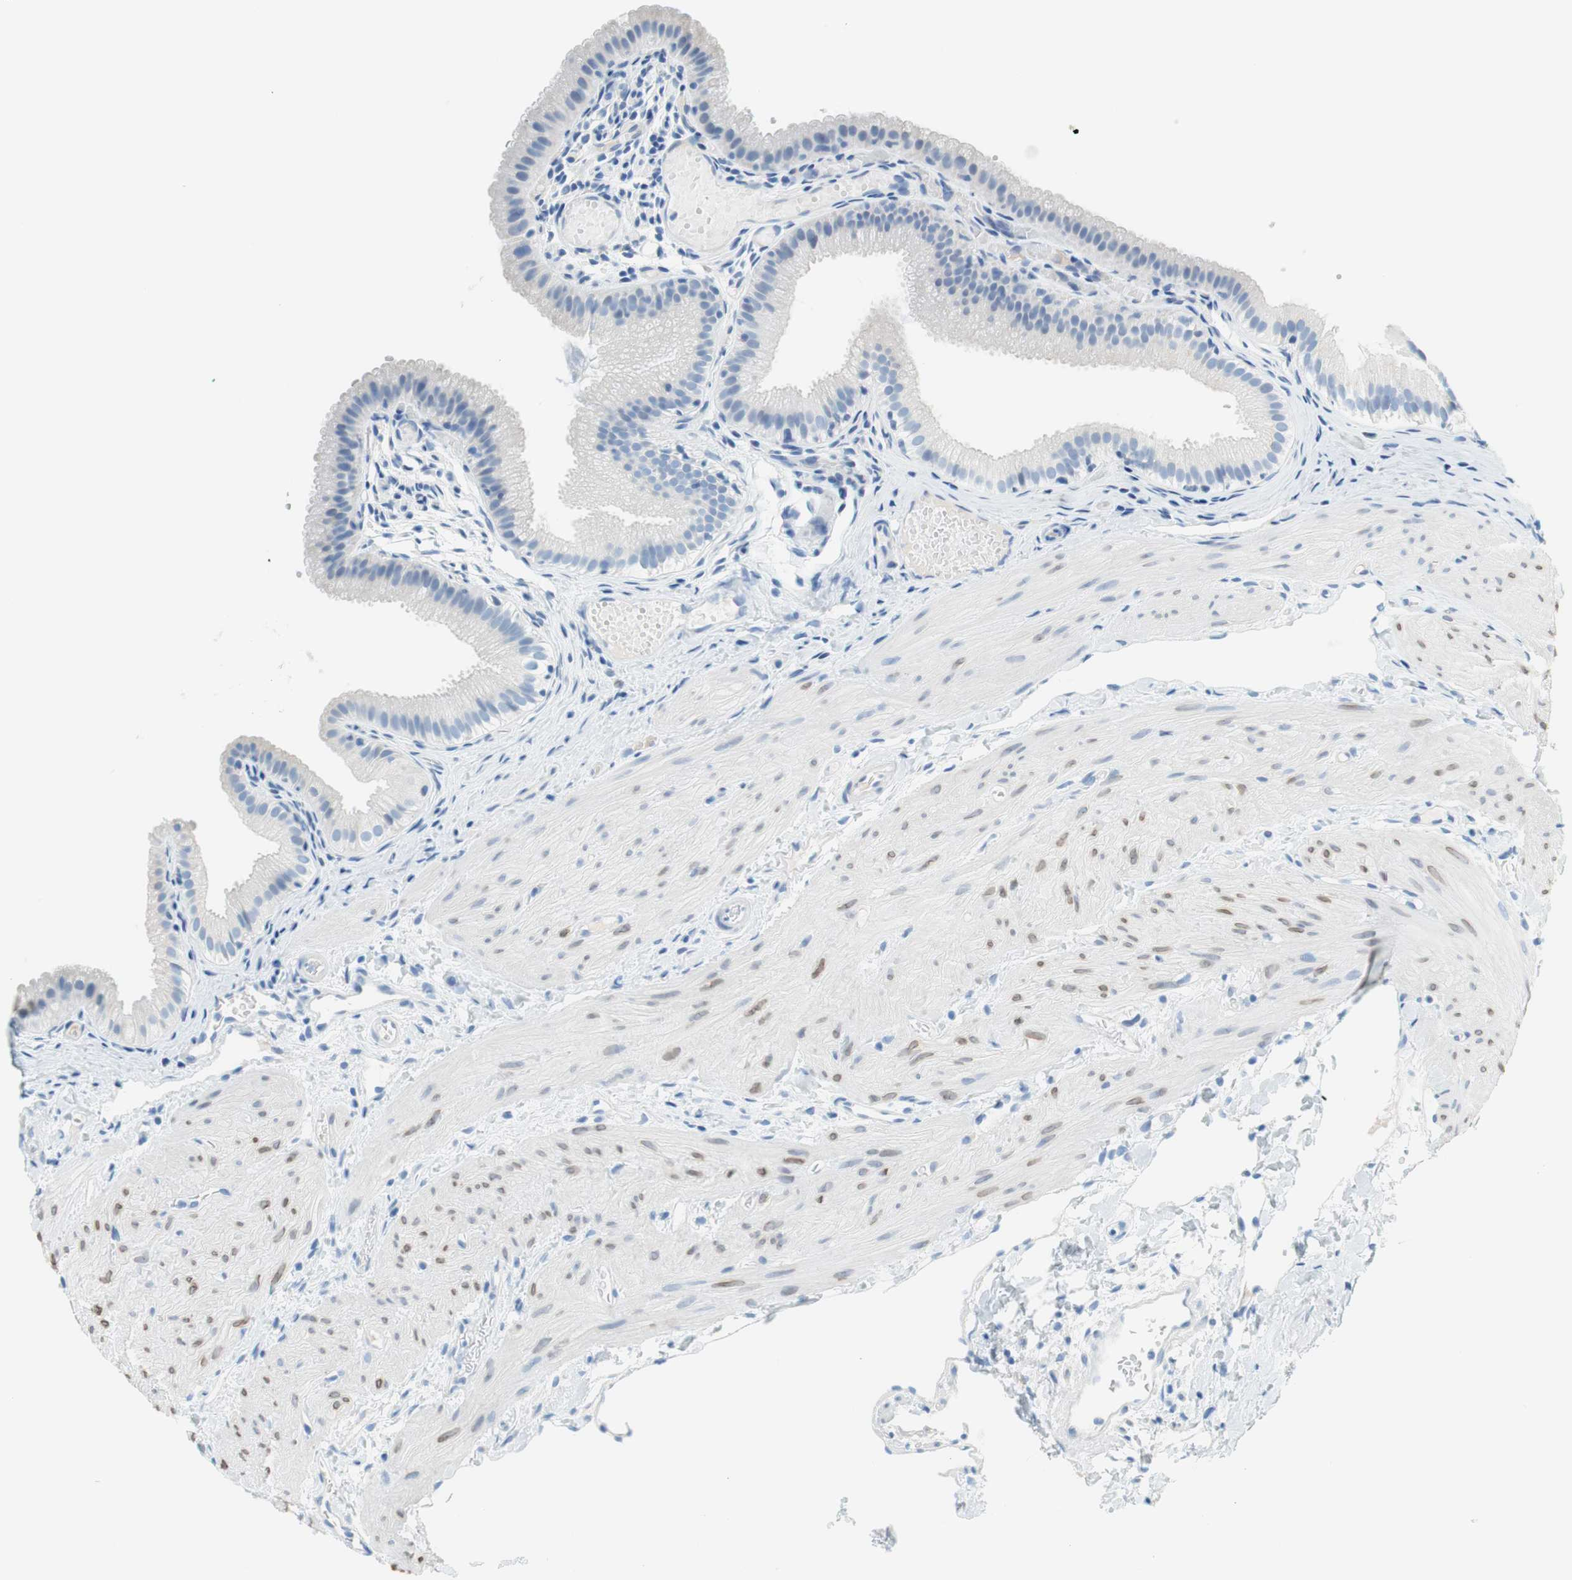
{"staining": {"intensity": "negative", "quantity": "none", "location": "none"}, "tissue": "gallbladder", "cell_type": "Glandular cells", "image_type": "normal", "snomed": [{"axis": "morphology", "description": "Normal tissue, NOS"}, {"axis": "topography", "description": "Gallbladder"}], "caption": "IHC histopathology image of normal gallbladder stained for a protein (brown), which reveals no expression in glandular cells. (Stains: DAB (3,3'-diaminobenzidine) immunohistochemistry (IHC) with hematoxylin counter stain, Microscopy: brightfield microscopy at high magnification).", "gene": "MYH1", "patient": {"sex": "female", "age": 26}}